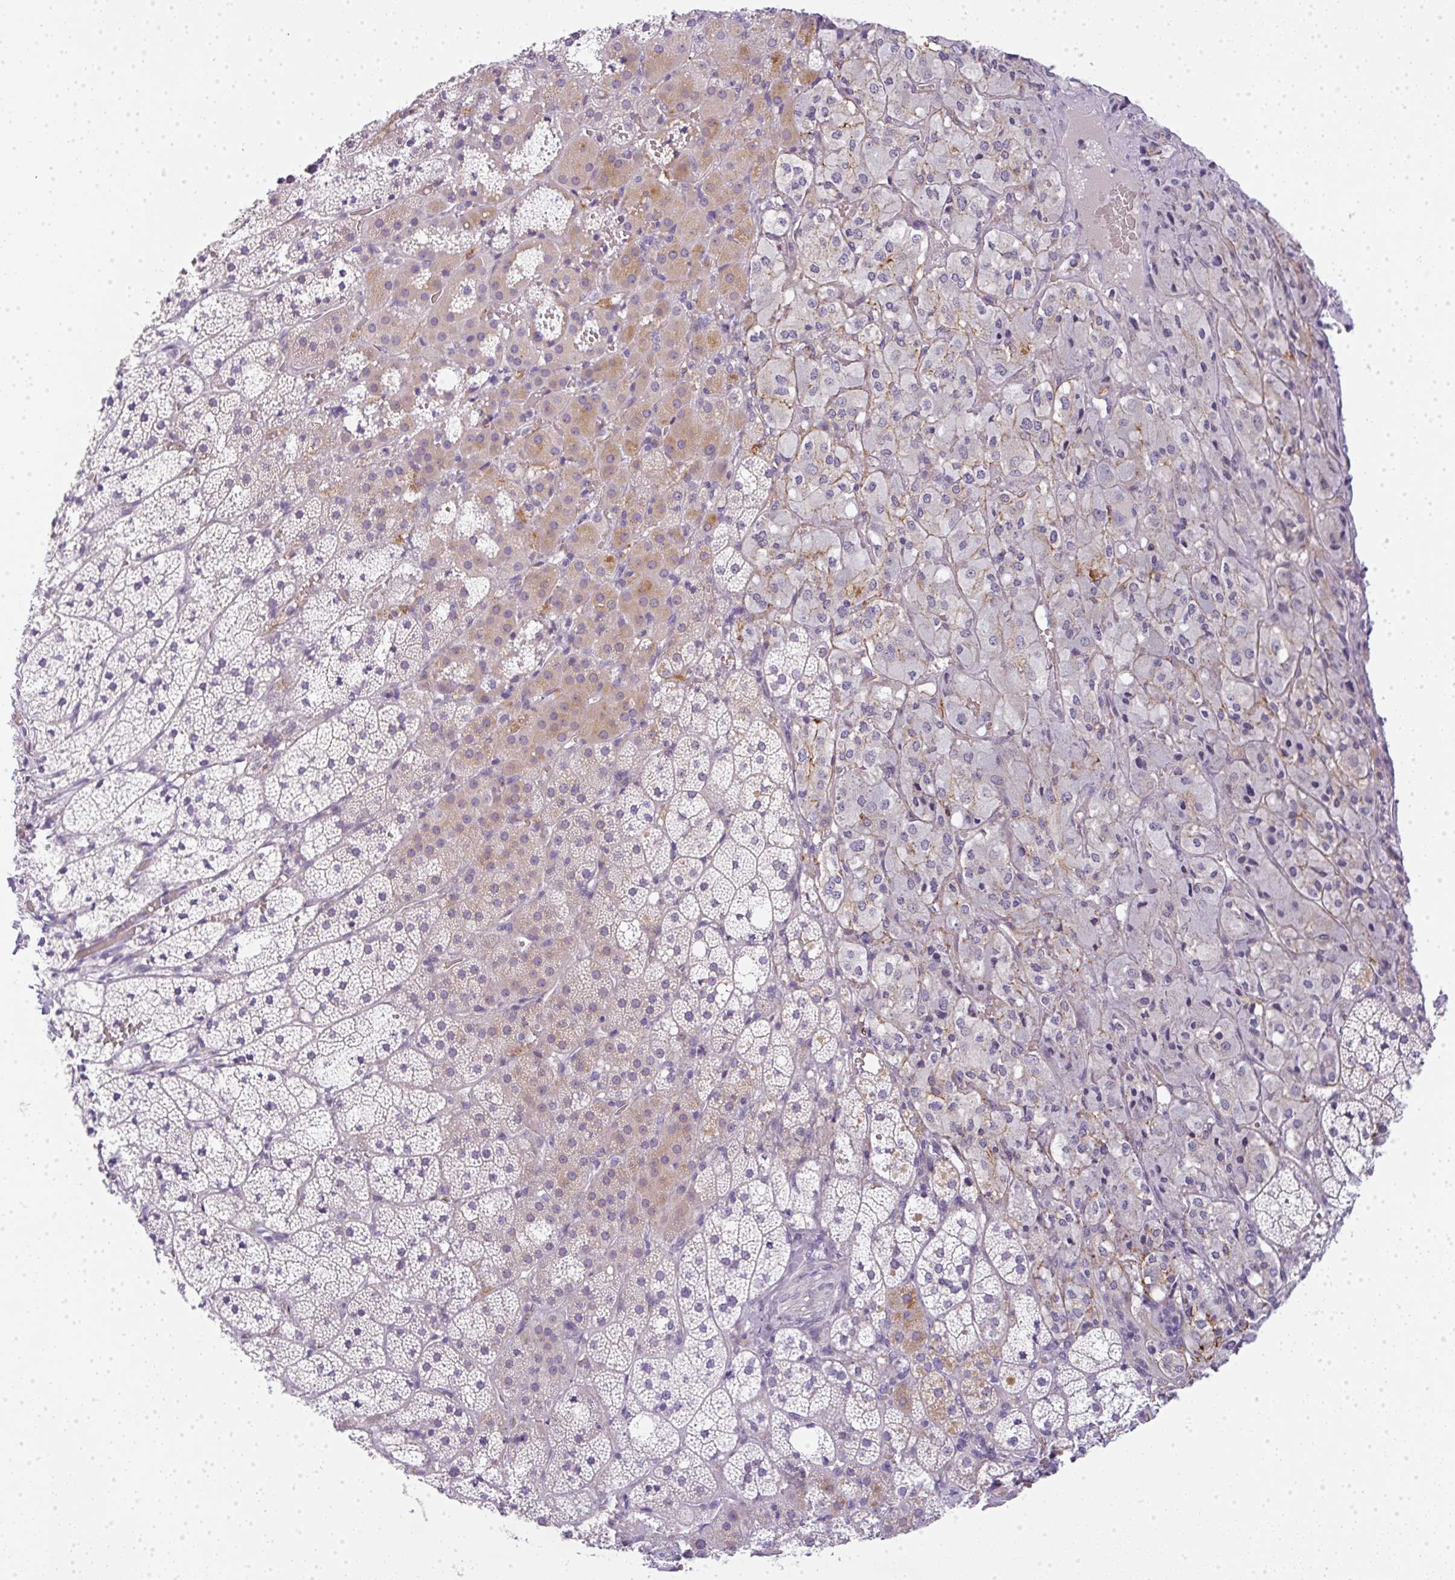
{"staining": {"intensity": "moderate", "quantity": "<25%", "location": "cytoplasmic/membranous"}, "tissue": "adrenal gland", "cell_type": "Glandular cells", "image_type": "normal", "snomed": [{"axis": "morphology", "description": "Normal tissue, NOS"}, {"axis": "topography", "description": "Adrenal gland"}], "caption": "A histopathology image of human adrenal gland stained for a protein exhibits moderate cytoplasmic/membranous brown staining in glandular cells. (DAB IHC with brightfield microscopy, high magnification).", "gene": "LPAR4", "patient": {"sex": "male", "age": 53}}